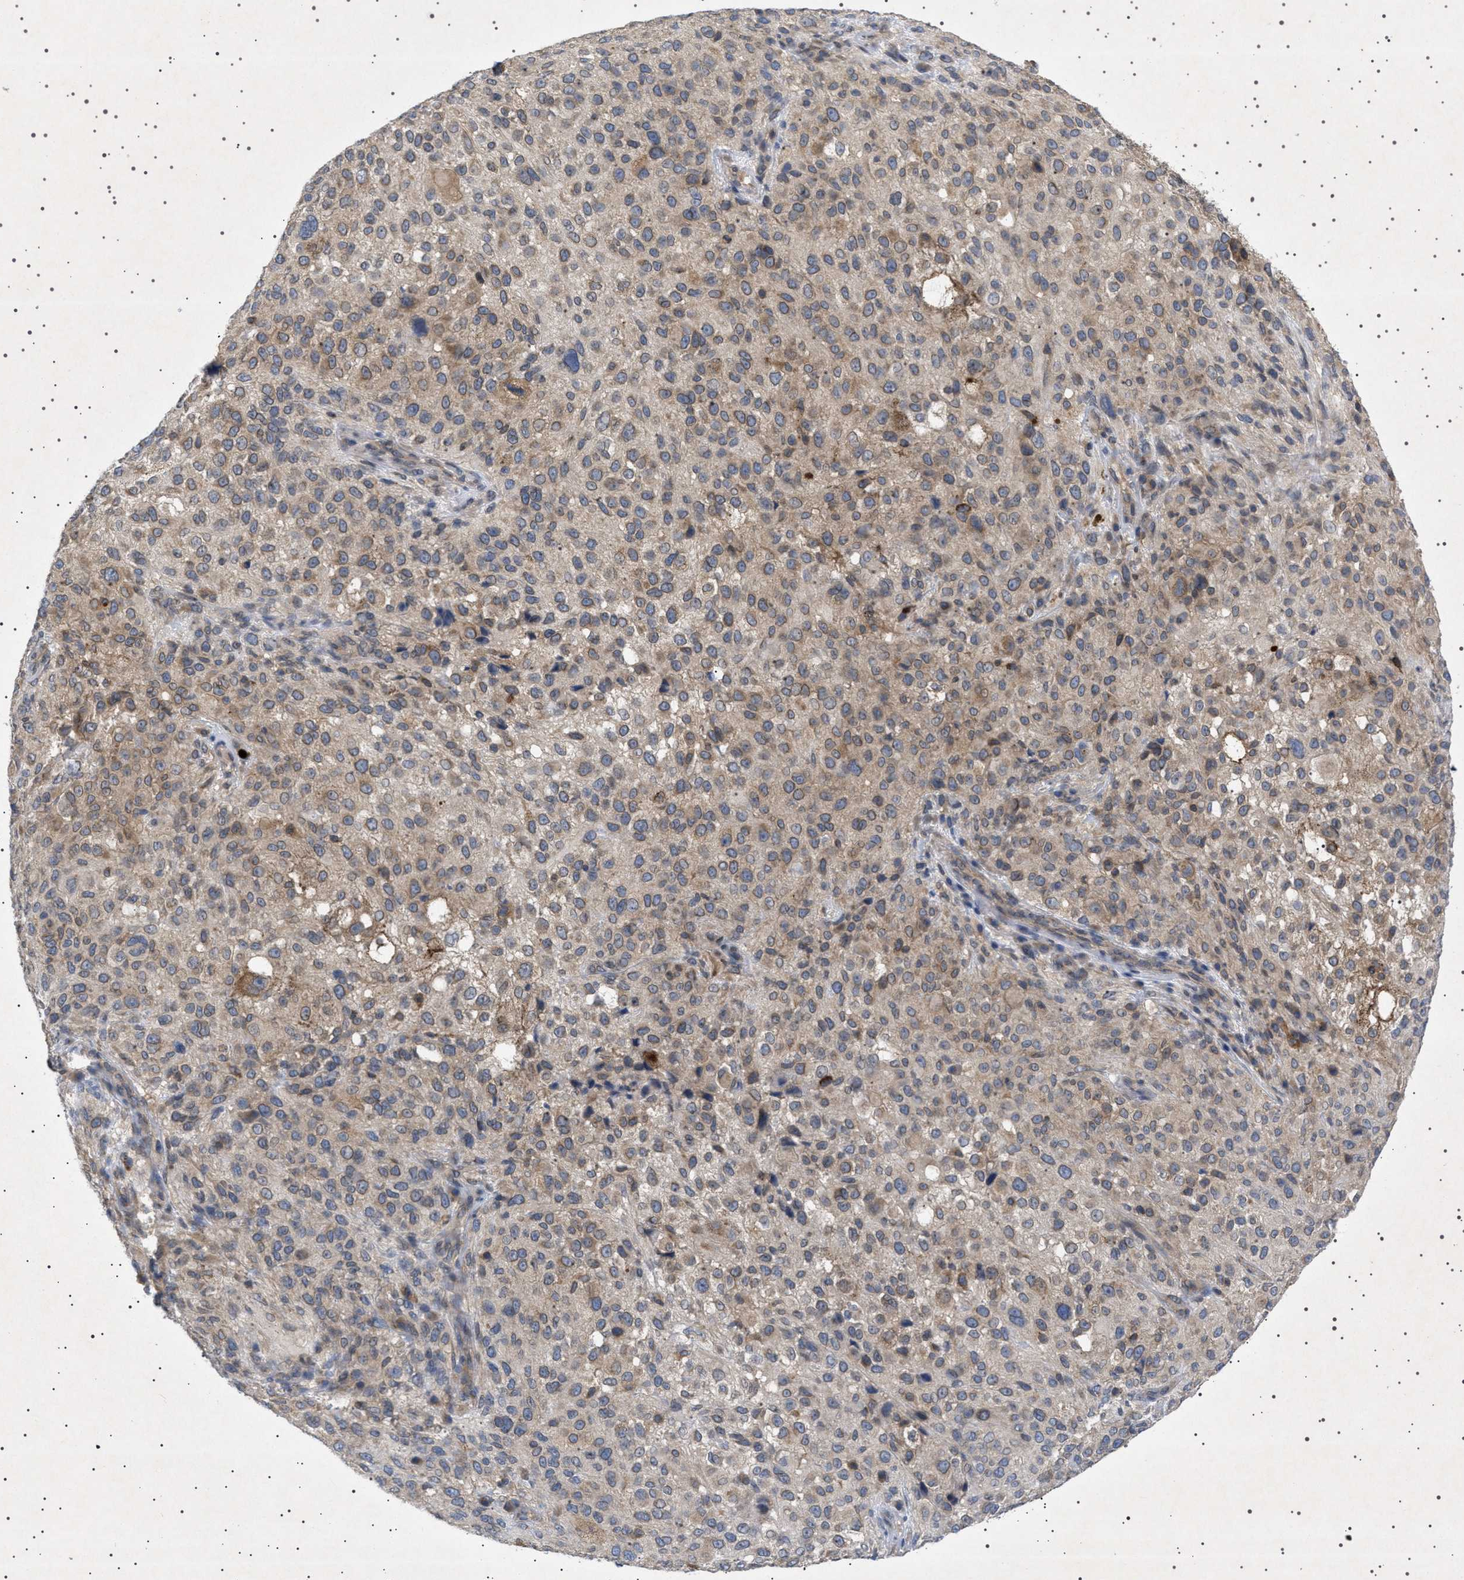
{"staining": {"intensity": "weak", "quantity": ">75%", "location": "cytoplasmic/membranous,nuclear"}, "tissue": "melanoma", "cell_type": "Tumor cells", "image_type": "cancer", "snomed": [{"axis": "morphology", "description": "Necrosis, NOS"}, {"axis": "morphology", "description": "Malignant melanoma, NOS"}, {"axis": "topography", "description": "Skin"}], "caption": "This is a photomicrograph of immunohistochemistry (IHC) staining of malignant melanoma, which shows weak expression in the cytoplasmic/membranous and nuclear of tumor cells.", "gene": "NUP93", "patient": {"sex": "female", "age": 87}}